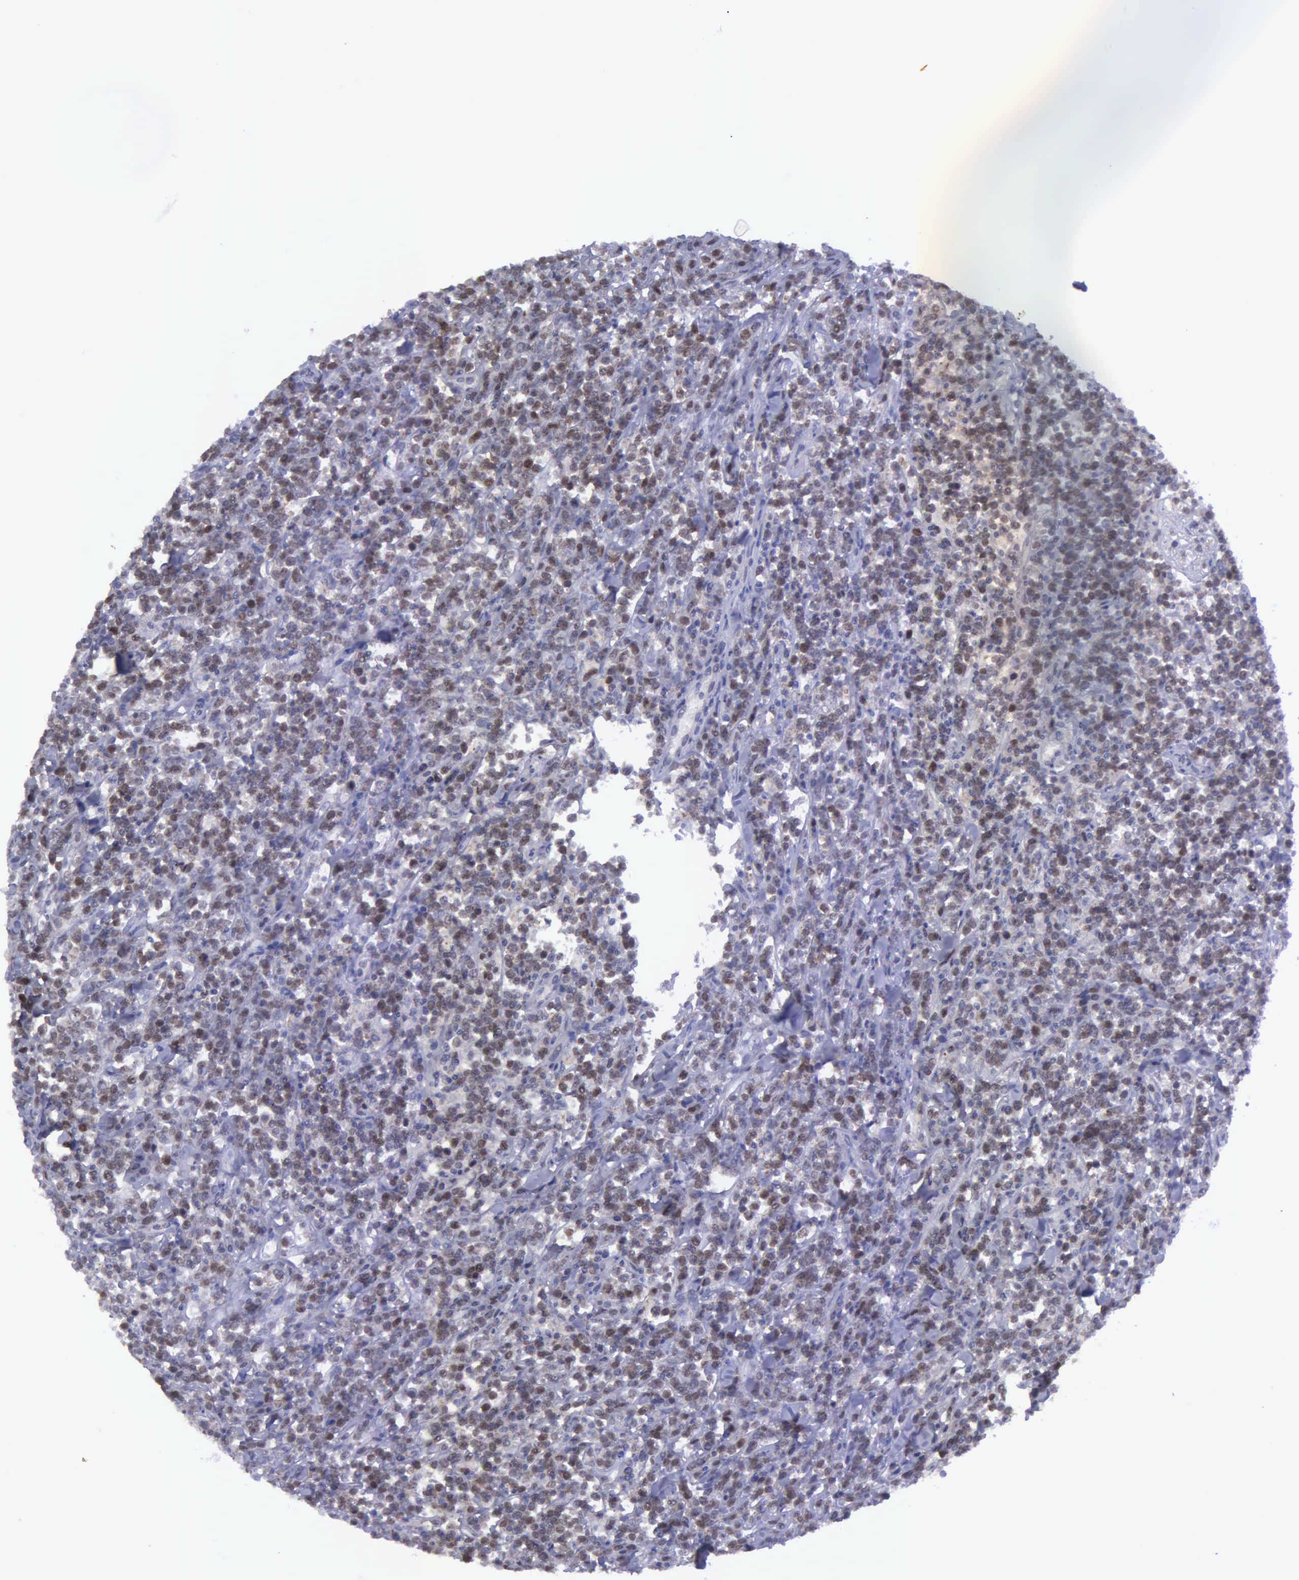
{"staining": {"intensity": "weak", "quantity": ">75%", "location": "nuclear"}, "tissue": "lymphoma", "cell_type": "Tumor cells", "image_type": "cancer", "snomed": [{"axis": "morphology", "description": "Malignant lymphoma, non-Hodgkin's type, High grade"}, {"axis": "topography", "description": "Small intestine"}, {"axis": "topography", "description": "Colon"}], "caption": "Immunohistochemistry (IHC) staining of high-grade malignant lymphoma, non-Hodgkin's type, which demonstrates low levels of weak nuclear staining in about >75% of tumor cells indicating weak nuclear protein positivity. The staining was performed using DAB (brown) for protein detection and nuclei were counterstained in hematoxylin (blue).", "gene": "MICAL3", "patient": {"sex": "male", "age": 8}}